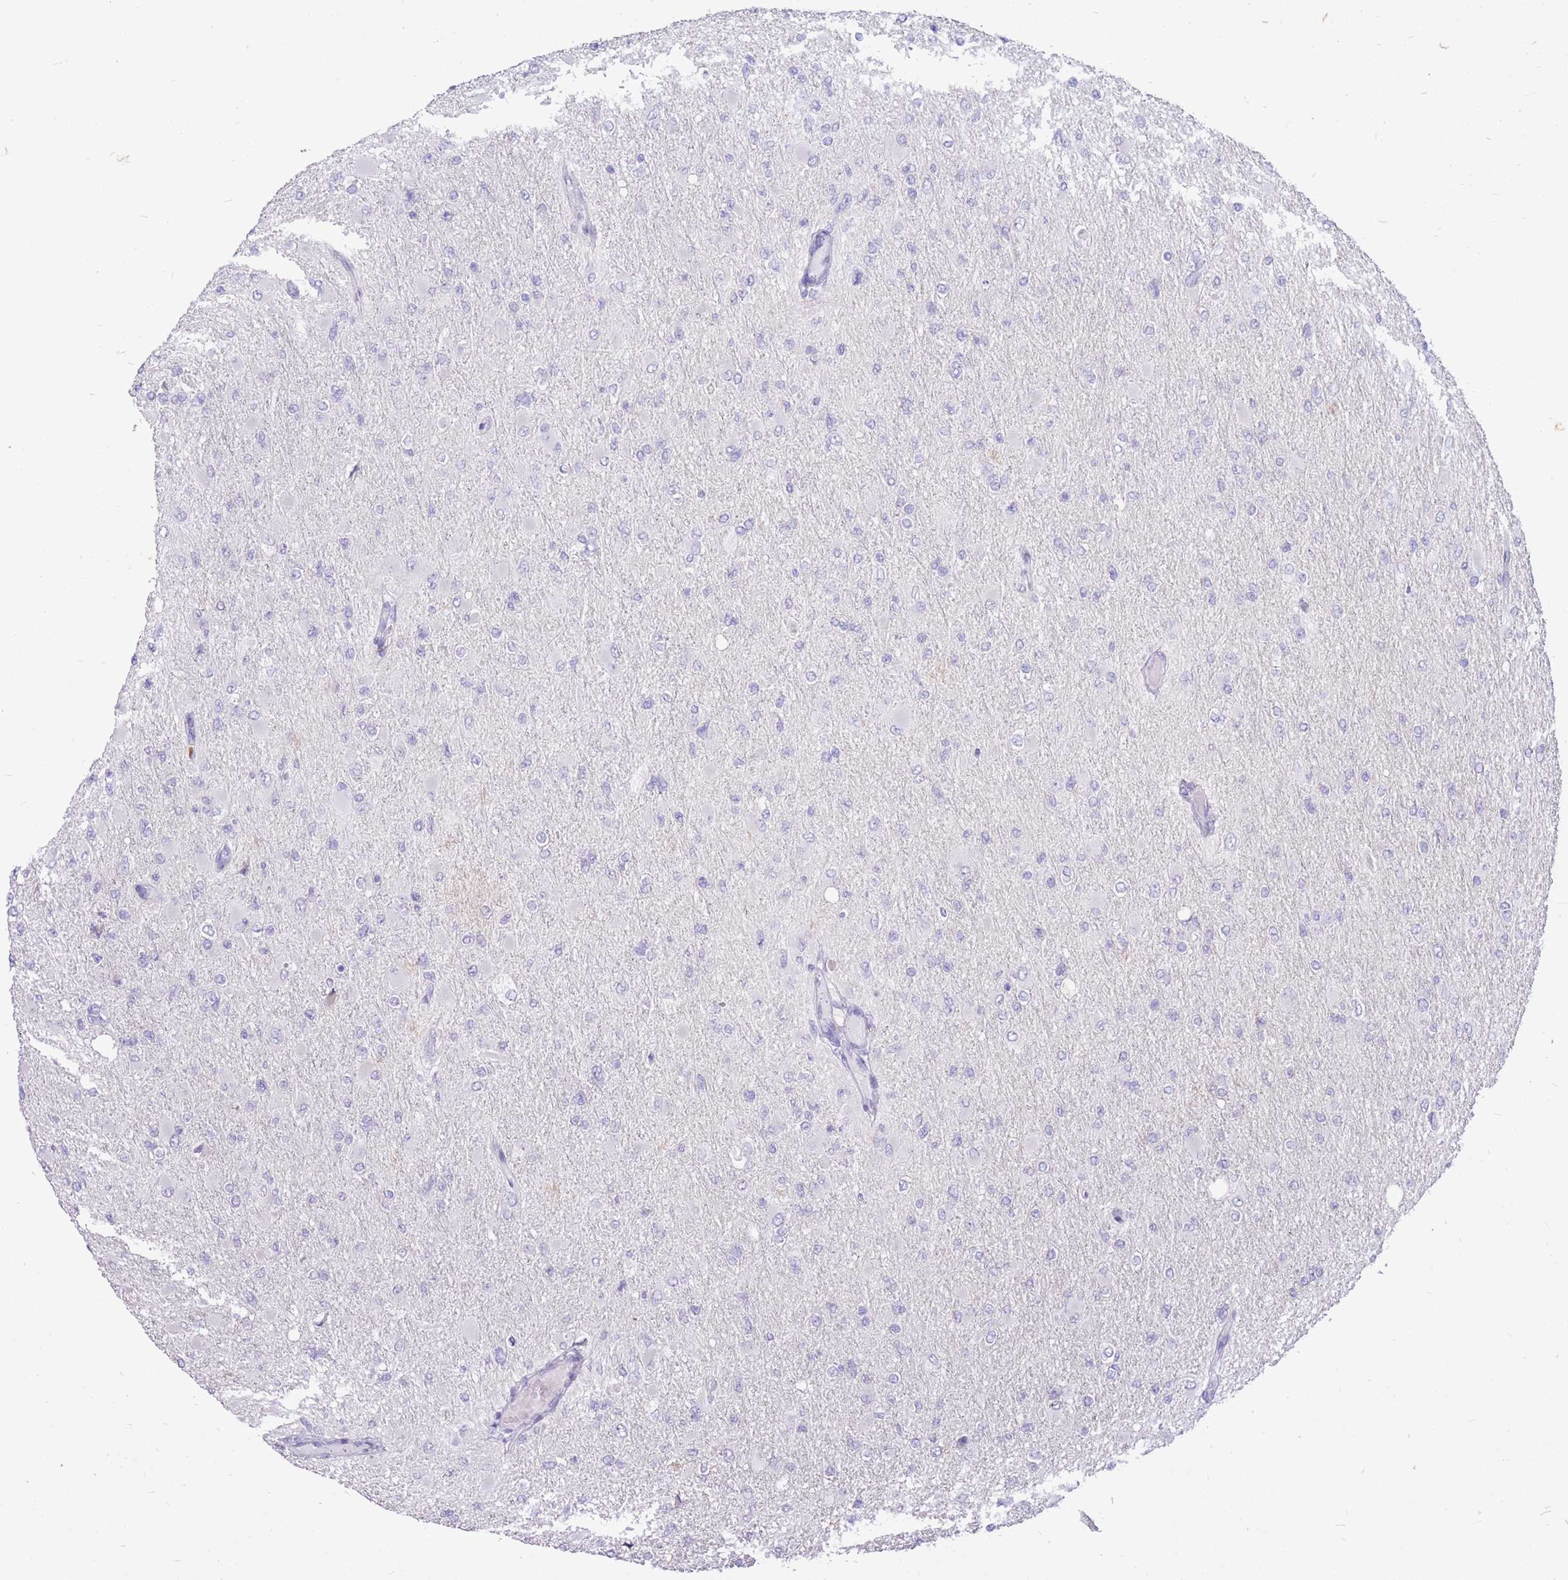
{"staining": {"intensity": "negative", "quantity": "none", "location": "none"}, "tissue": "glioma", "cell_type": "Tumor cells", "image_type": "cancer", "snomed": [{"axis": "morphology", "description": "Glioma, malignant, High grade"}, {"axis": "topography", "description": "Cerebral cortex"}], "caption": "DAB (3,3'-diaminobenzidine) immunohistochemical staining of human malignant glioma (high-grade) exhibits no significant positivity in tumor cells.", "gene": "ZFP37", "patient": {"sex": "female", "age": 36}}